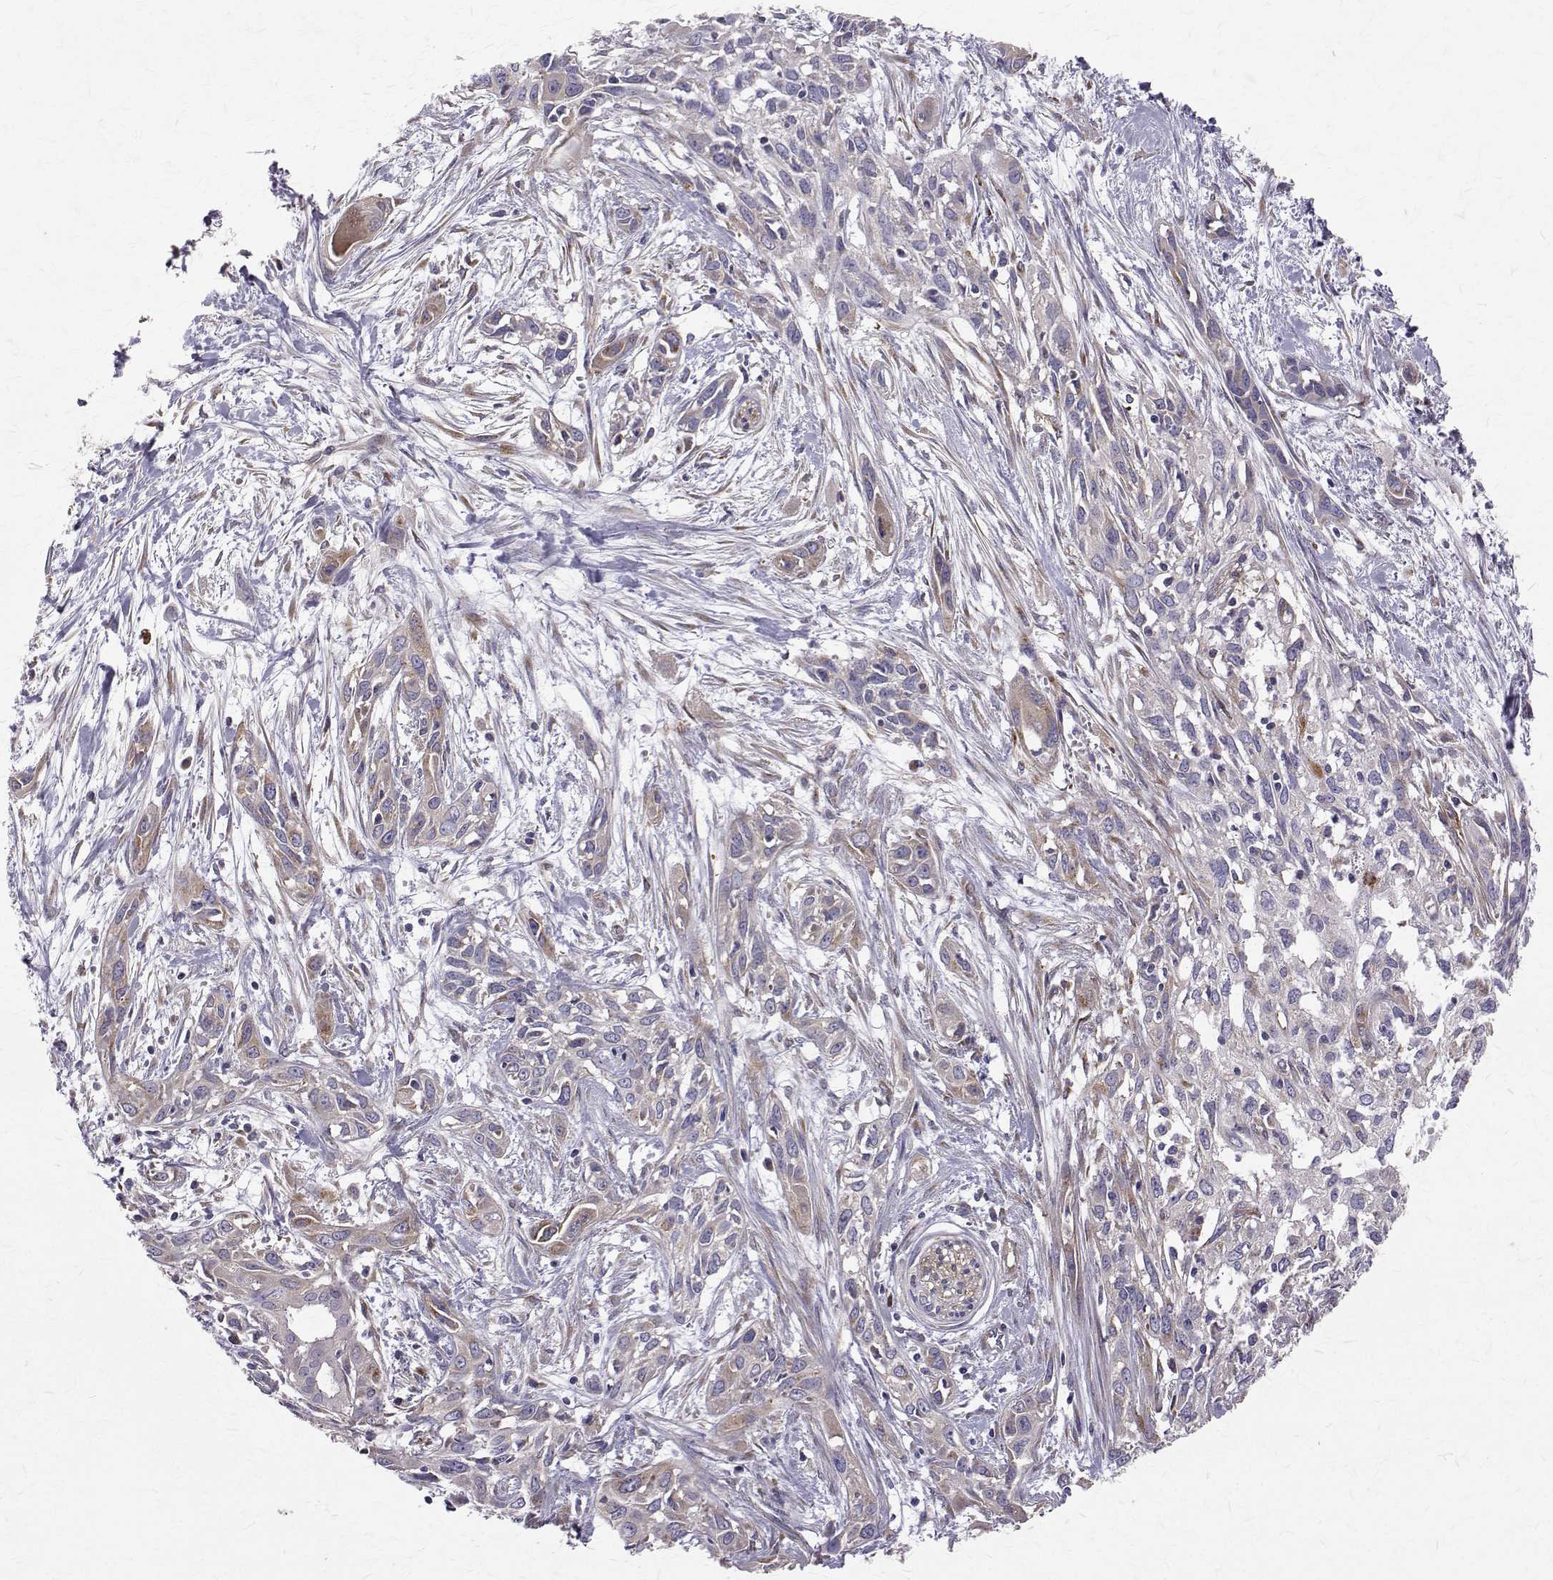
{"staining": {"intensity": "weak", "quantity": "<25%", "location": "cytoplasmic/membranous"}, "tissue": "pancreatic cancer", "cell_type": "Tumor cells", "image_type": "cancer", "snomed": [{"axis": "morphology", "description": "Adenocarcinoma, NOS"}, {"axis": "topography", "description": "Pancreas"}], "caption": "An image of pancreatic cancer (adenocarcinoma) stained for a protein exhibits no brown staining in tumor cells.", "gene": "ARFGAP1", "patient": {"sex": "female", "age": 55}}